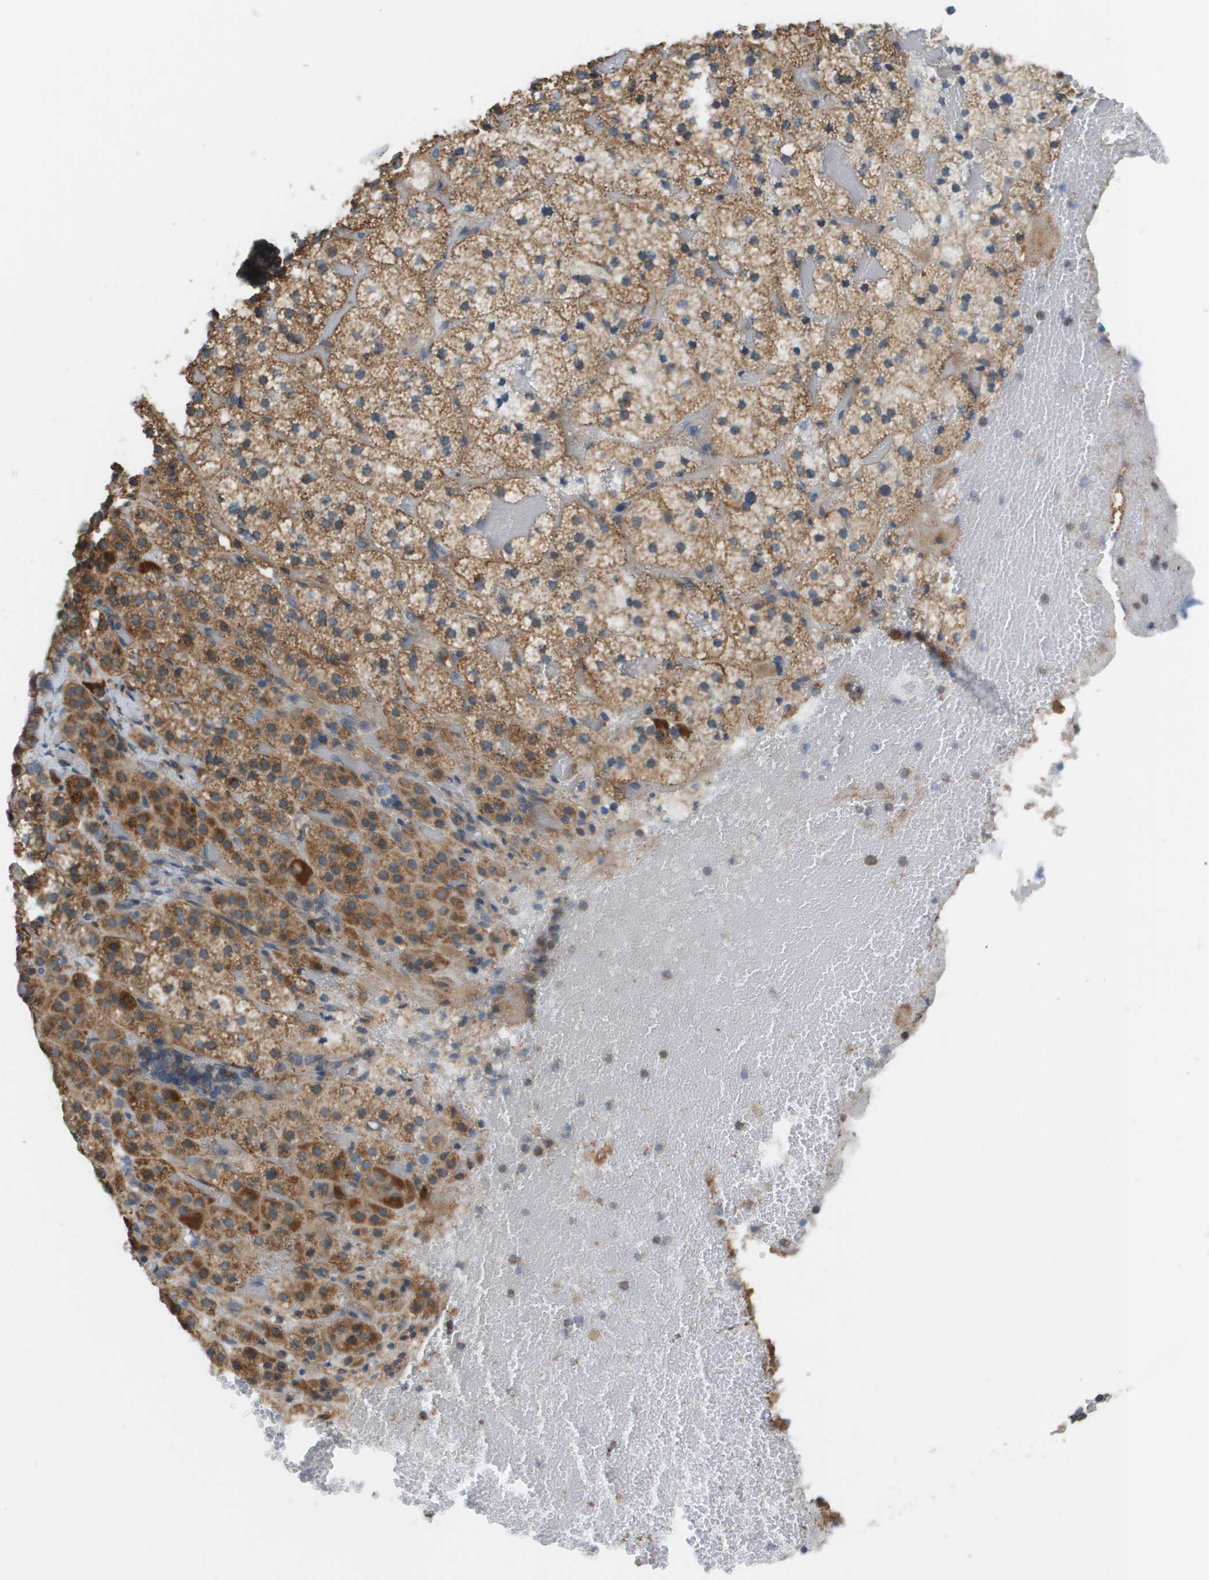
{"staining": {"intensity": "moderate", "quantity": ">75%", "location": "cytoplasmic/membranous"}, "tissue": "adrenal gland", "cell_type": "Glandular cells", "image_type": "normal", "snomed": [{"axis": "morphology", "description": "Normal tissue, NOS"}, {"axis": "topography", "description": "Adrenal gland"}], "caption": "Immunohistochemistry (IHC) micrograph of benign adrenal gland stained for a protein (brown), which shows medium levels of moderate cytoplasmic/membranous positivity in about >75% of glandular cells.", "gene": "TAOK3", "patient": {"sex": "female", "age": 59}}